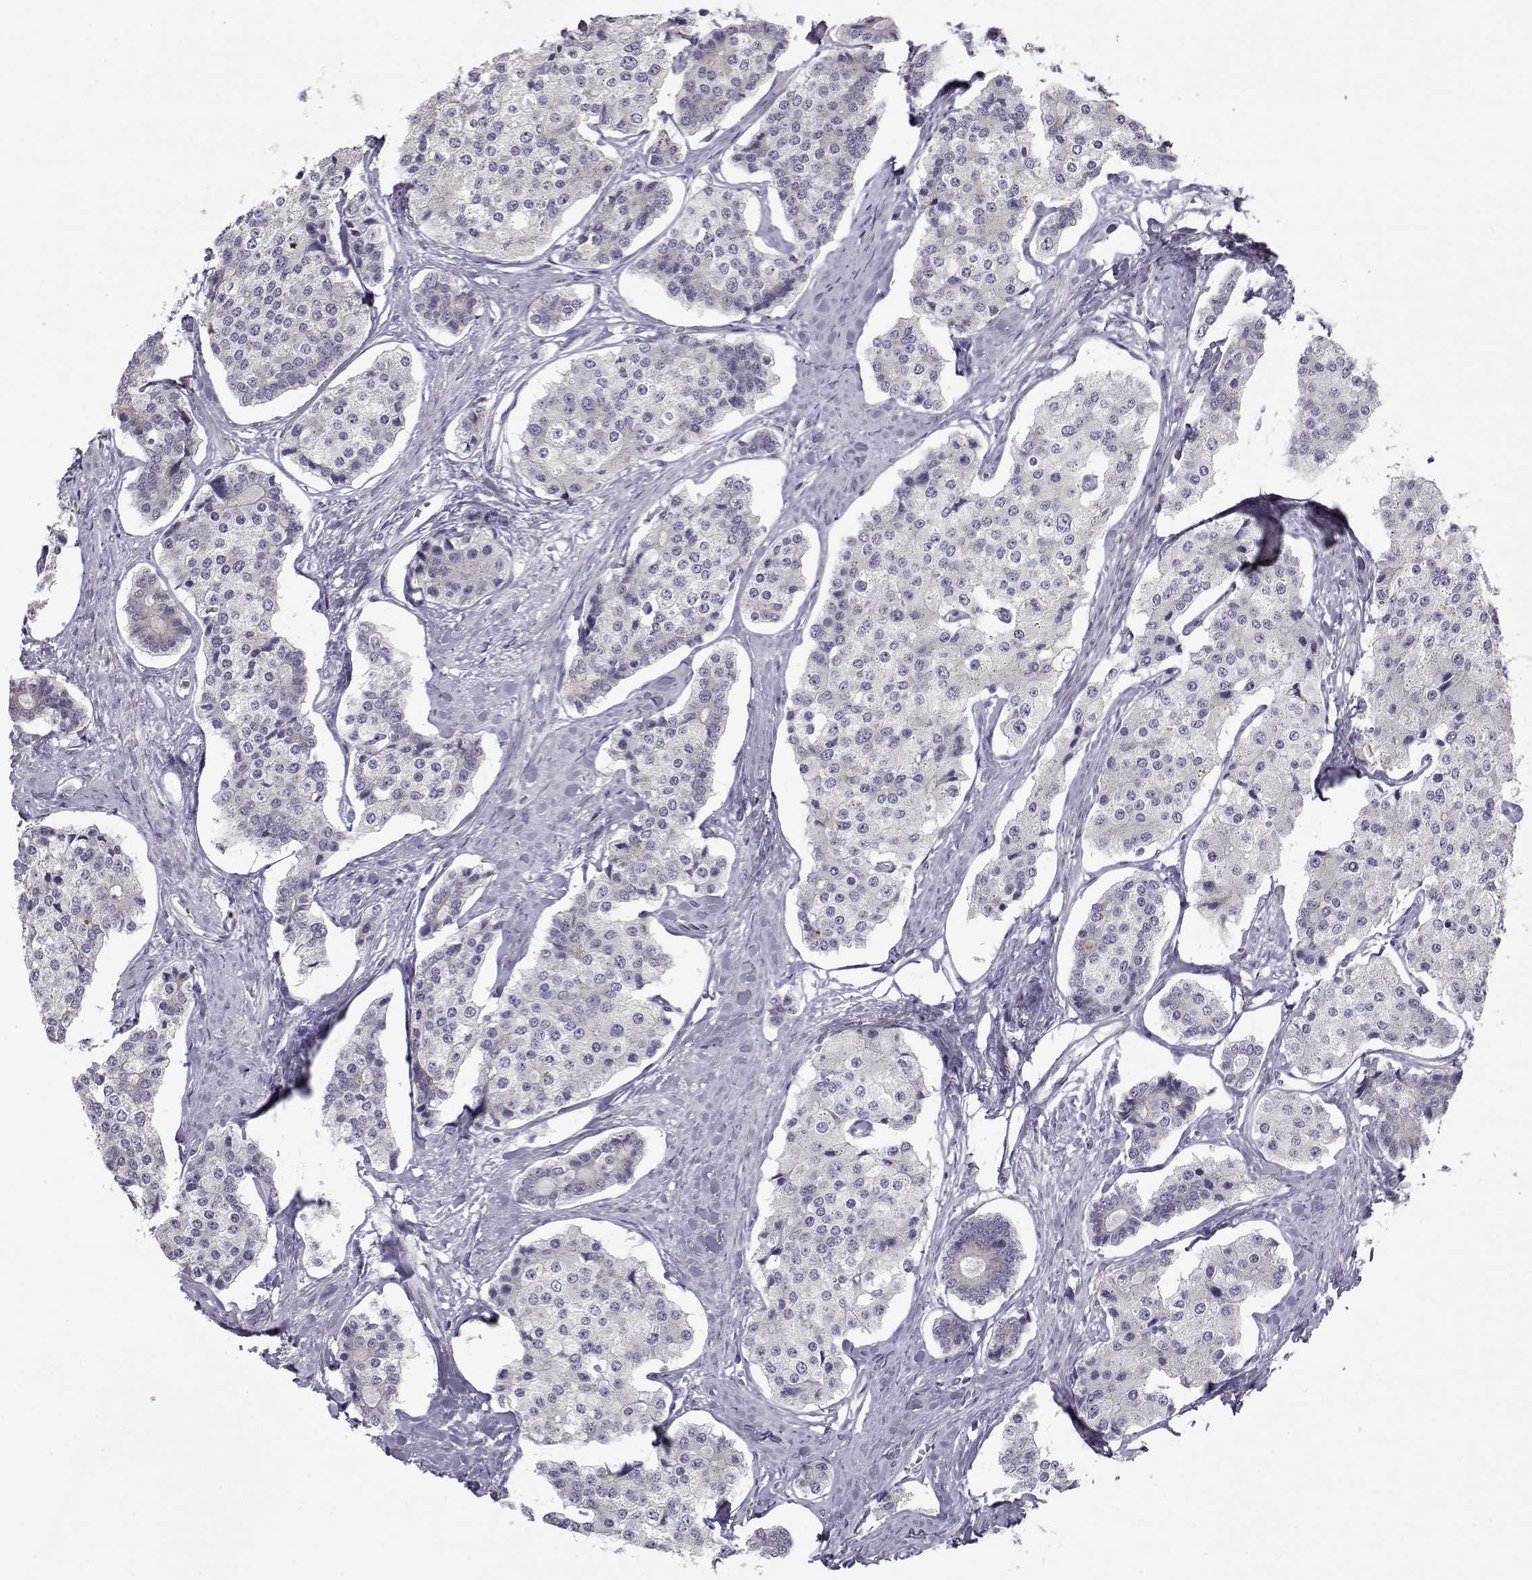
{"staining": {"intensity": "negative", "quantity": "none", "location": "none"}, "tissue": "carcinoid", "cell_type": "Tumor cells", "image_type": "cancer", "snomed": [{"axis": "morphology", "description": "Carcinoid, malignant, NOS"}, {"axis": "topography", "description": "Small intestine"}], "caption": "Immunohistochemistry of human malignant carcinoid demonstrates no positivity in tumor cells. (DAB (3,3'-diaminobenzidine) IHC visualized using brightfield microscopy, high magnification).", "gene": "GRK1", "patient": {"sex": "female", "age": 65}}